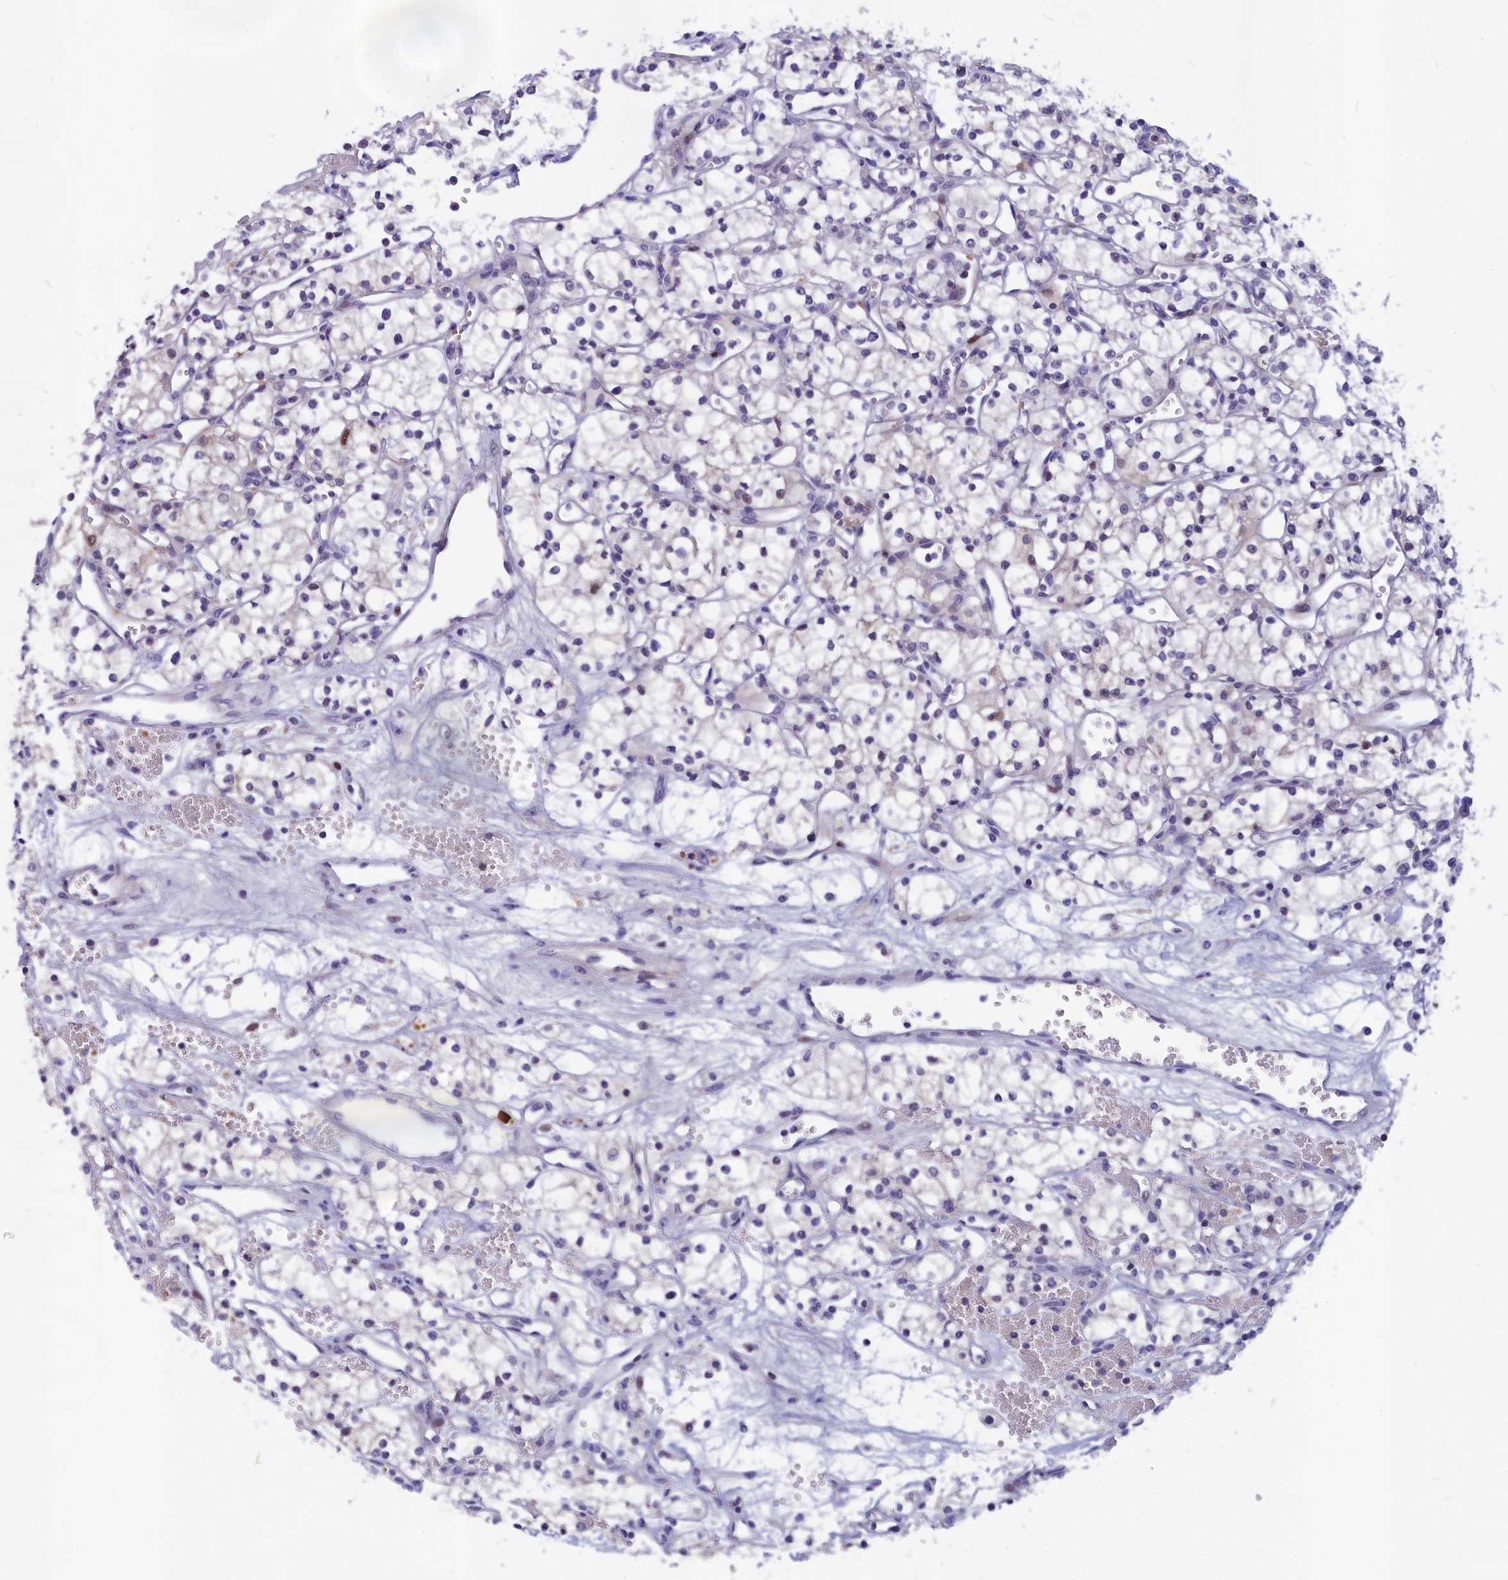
{"staining": {"intensity": "negative", "quantity": "none", "location": "none"}, "tissue": "renal cancer", "cell_type": "Tumor cells", "image_type": "cancer", "snomed": [{"axis": "morphology", "description": "Adenocarcinoma, NOS"}, {"axis": "topography", "description": "Kidney"}], "caption": "DAB immunohistochemical staining of renal adenocarcinoma exhibits no significant staining in tumor cells. (DAB immunohistochemistry visualized using brightfield microscopy, high magnification).", "gene": "NKPD1", "patient": {"sex": "male", "age": 59}}